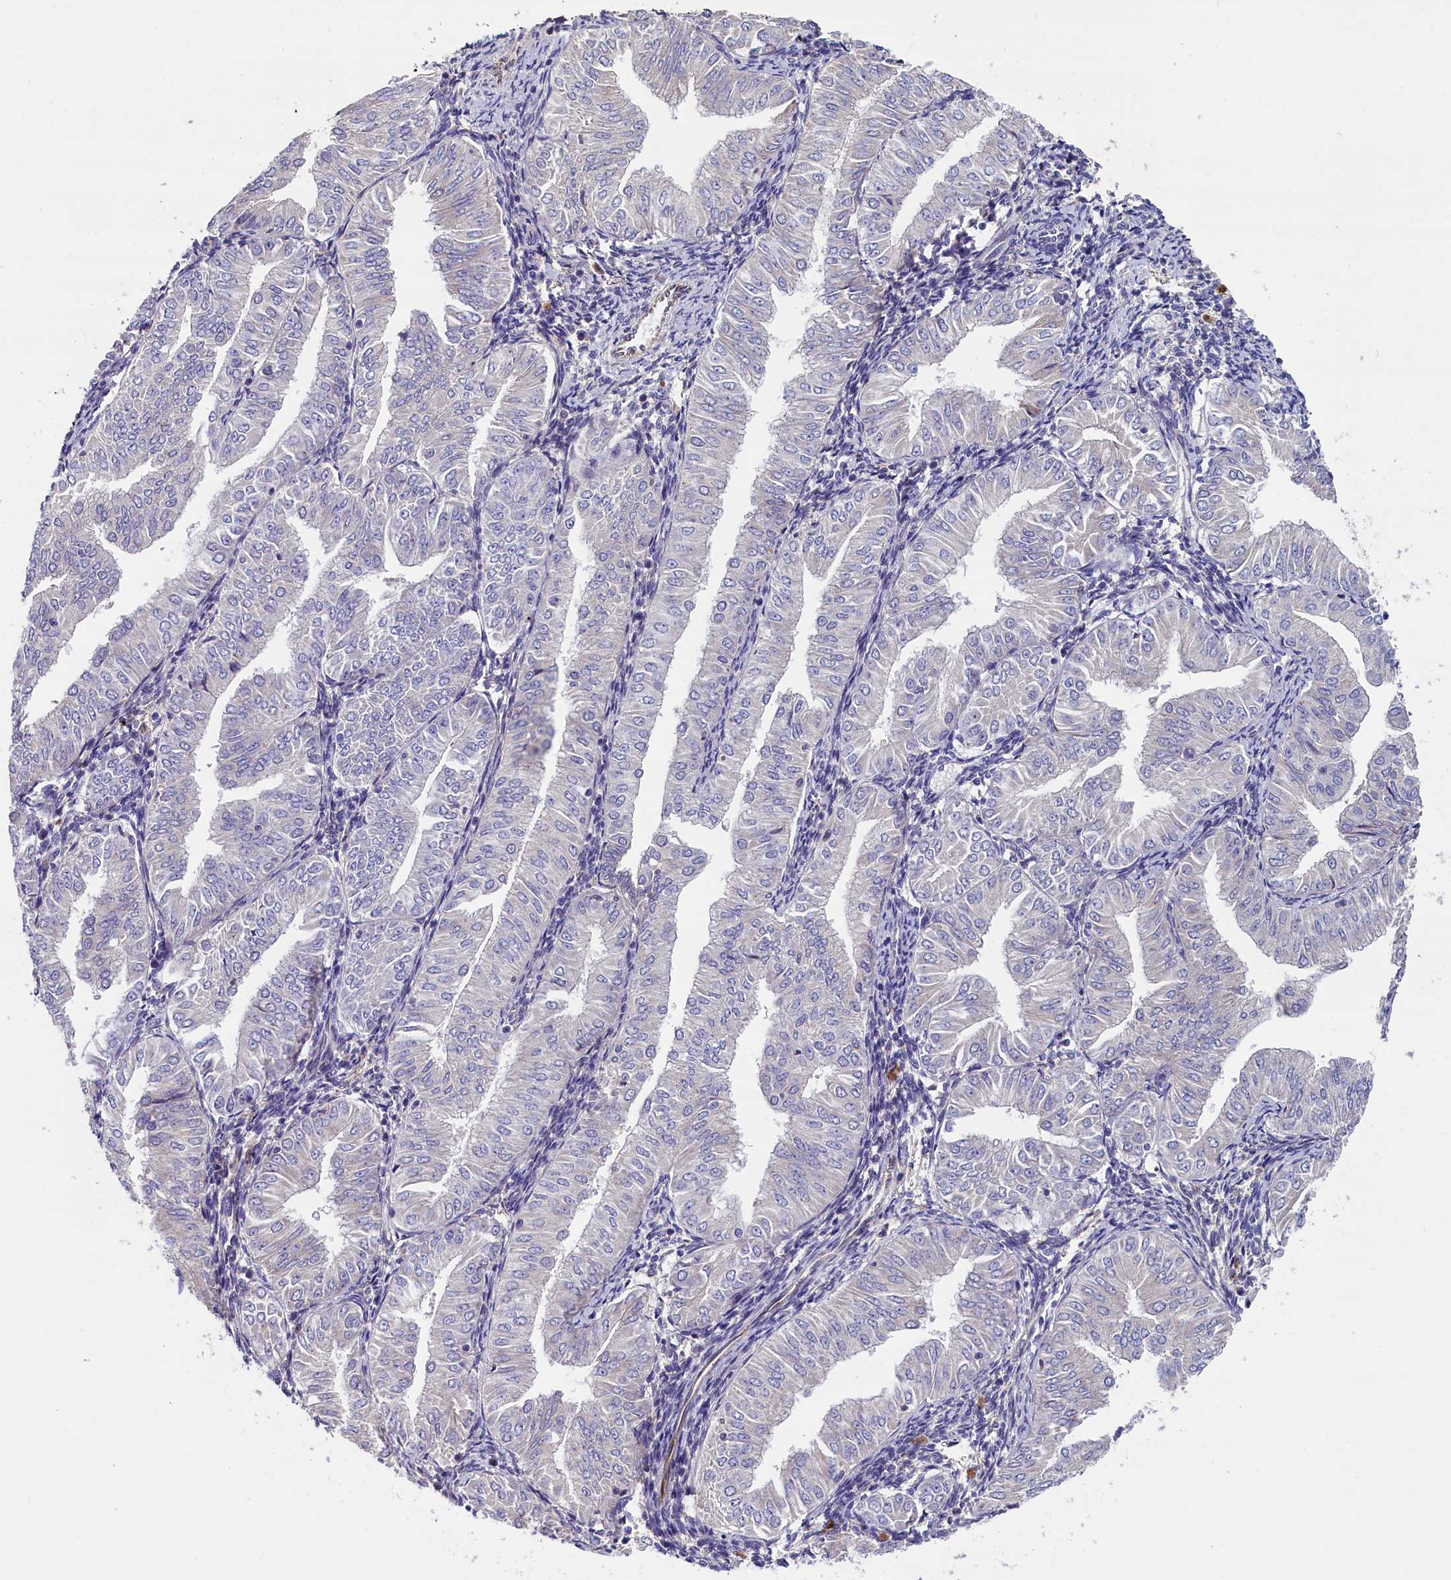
{"staining": {"intensity": "negative", "quantity": "none", "location": "none"}, "tissue": "endometrial cancer", "cell_type": "Tumor cells", "image_type": "cancer", "snomed": [{"axis": "morphology", "description": "Normal tissue, NOS"}, {"axis": "morphology", "description": "Adenocarcinoma, NOS"}, {"axis": "topography", "description": "Endometrium"}], "caption": "Immunohistochemistry (IHC) micrograph of neoplastic tissue: human adenocarcinoma (endometrial) stained with DAB exhibits no significant protein positivity in tumor cells.", "gene": "GPR108", "patient": {"sex": "female", "age": 53}}